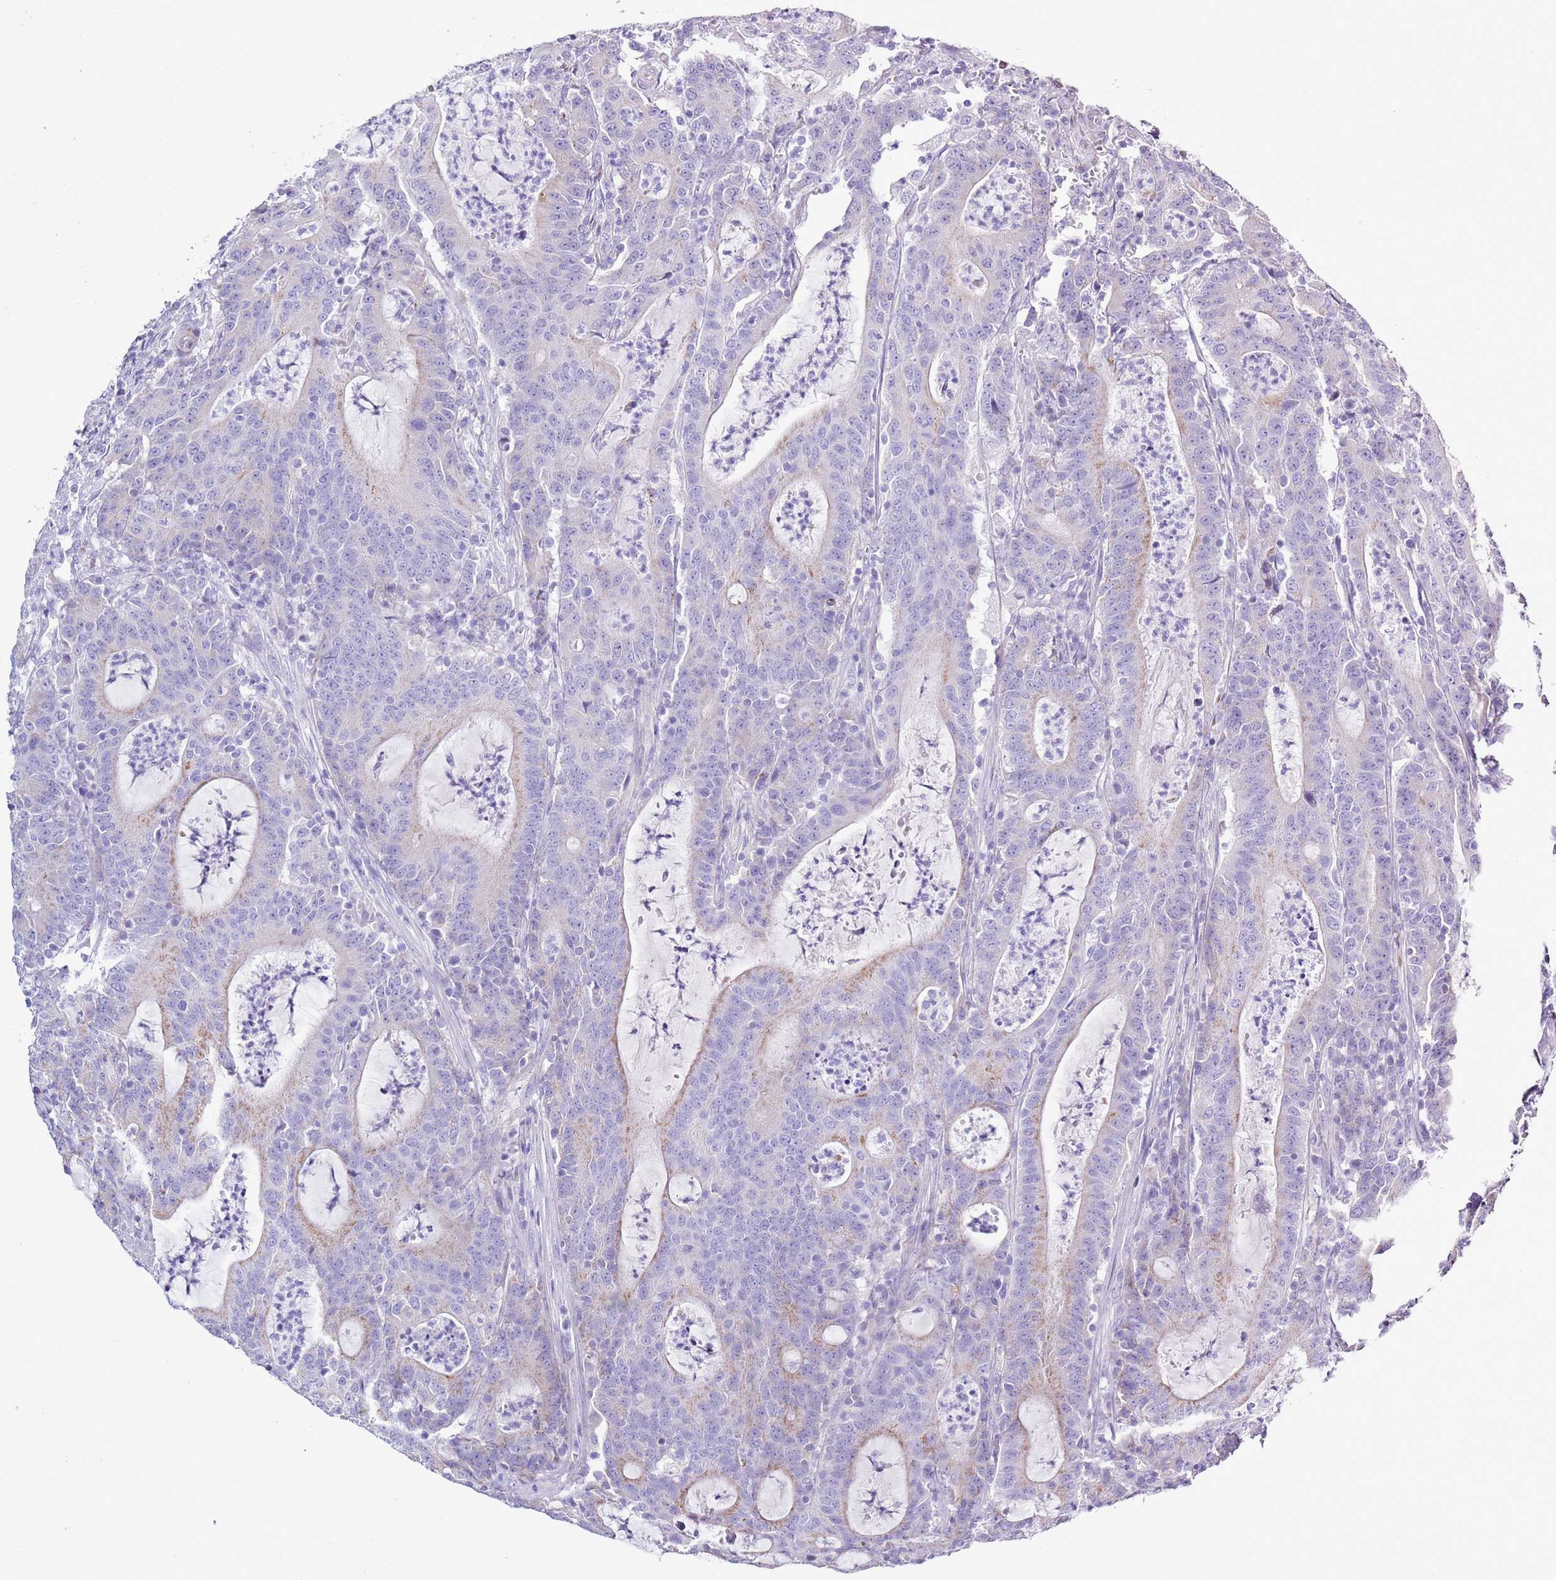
{"staining": {"intensity": "moderate", "quantity": "<25%", "location": "cytoplasmic/membranous"}, "tissue": "colorectal cancer", "cell_type": "Tumor cells", "image_type": "cancer", "snomed": [{"axis": "morphology", "description": "Adenocarcinoma, NOS"}, {"axis": "topography", "description": "Colon"}], "caption": "Colorectal cancer (adenocarcinoma) stained with a protein marker reveals moderate staining in tumor cells.", "gene": "MOCOS", "patient": {"sex": "male", "age": 83}}